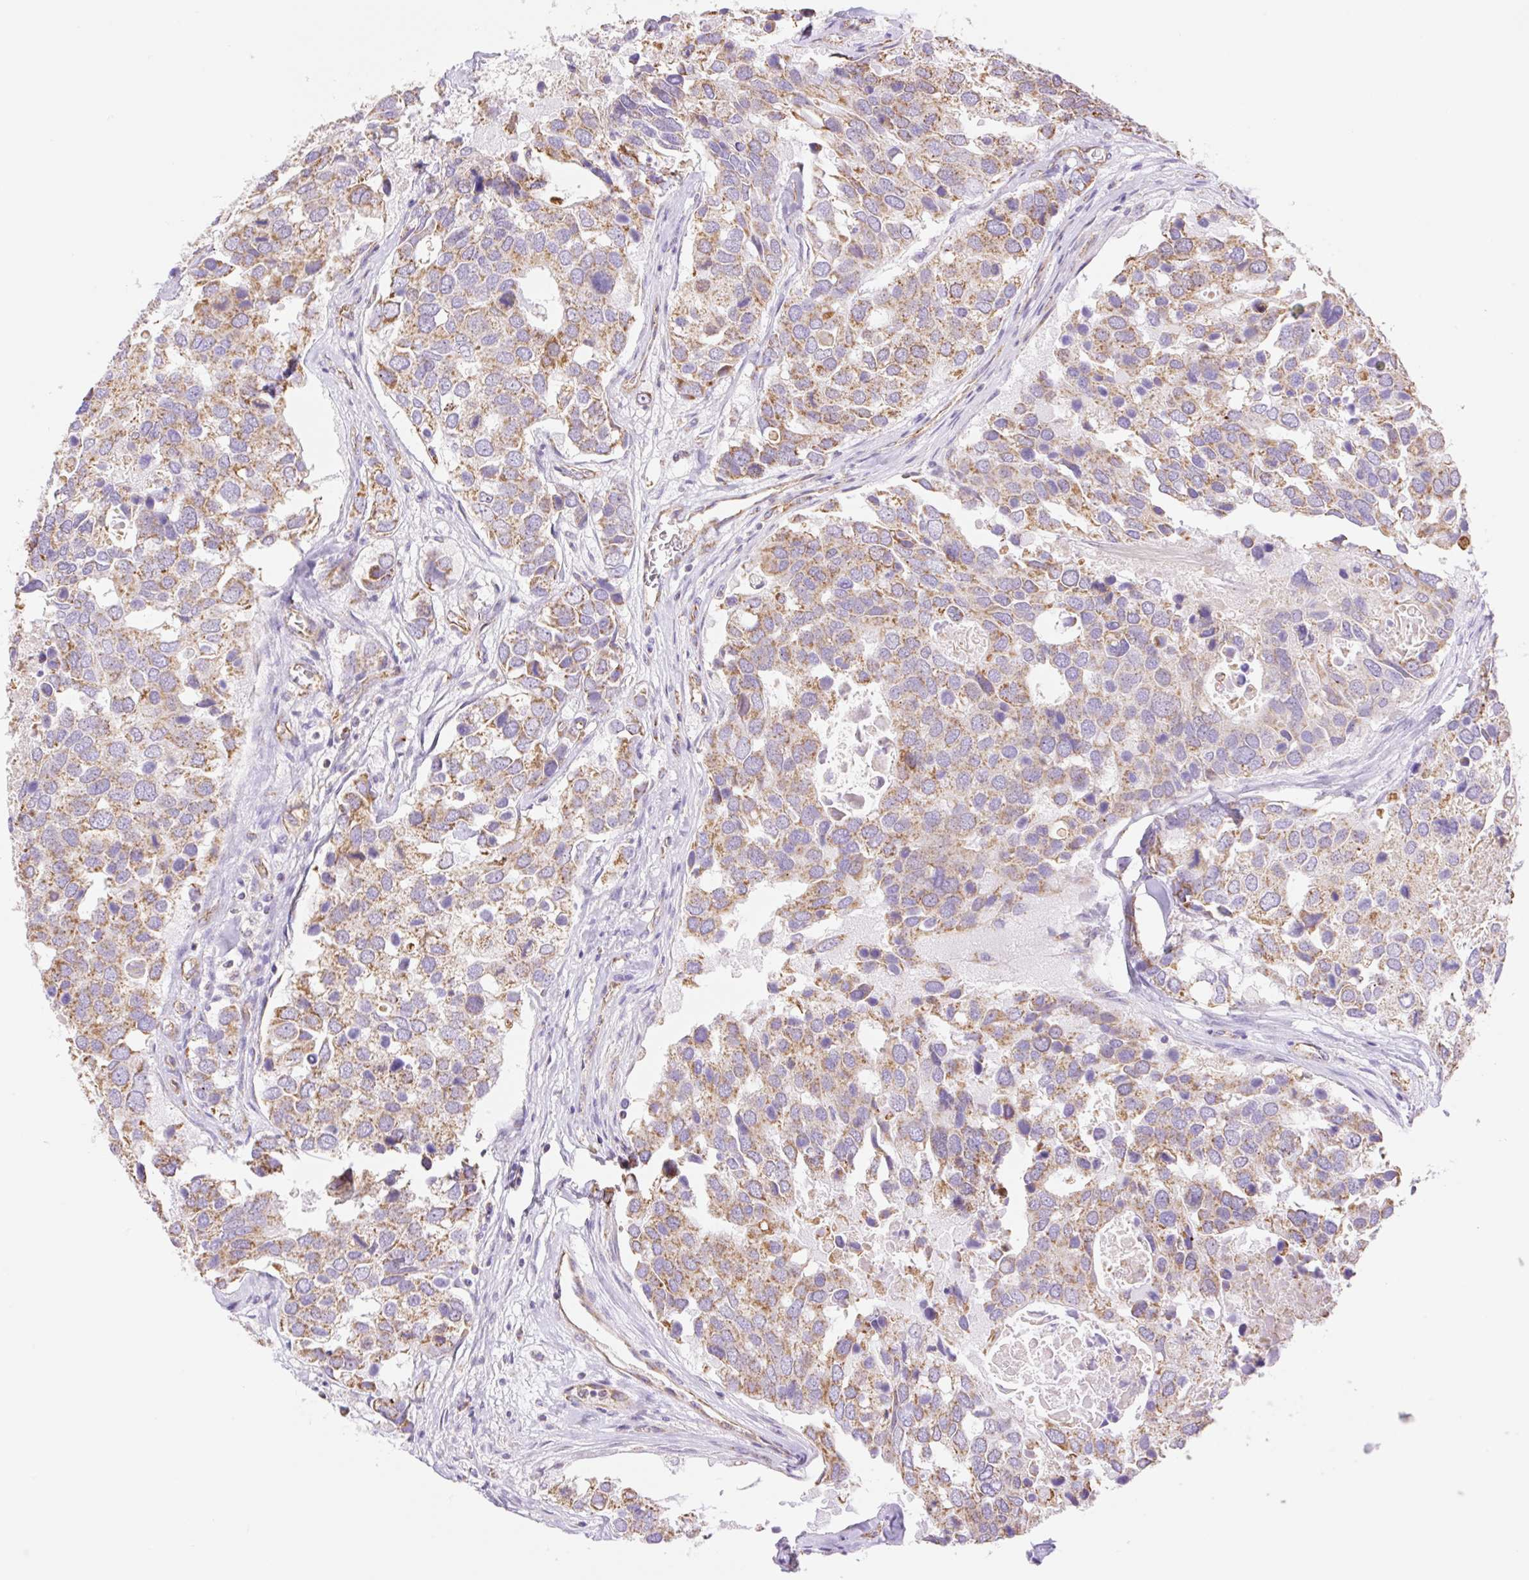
{"staining": {"intensity": "moderate", "quantity": ">75%", "location": "cytoplasmic/membranous"}, "tissue": "breast cancer", "cell_type": "Tumor cells", "image_type": "cancer", "snomed": [{"axis": "morphology", "description": "Duct carcinoma"}, {"axis": "topography", "description": "Breast"}], "caption": "Brown immunohistochemical staining in human breast cancer (intraductal carcinoma) exhibits moderate cytoplasmic/membranous staining in approximately >75% of tumor cells.", "gene": "ESAM", "patient": {"sex": "female", "age": 83}}